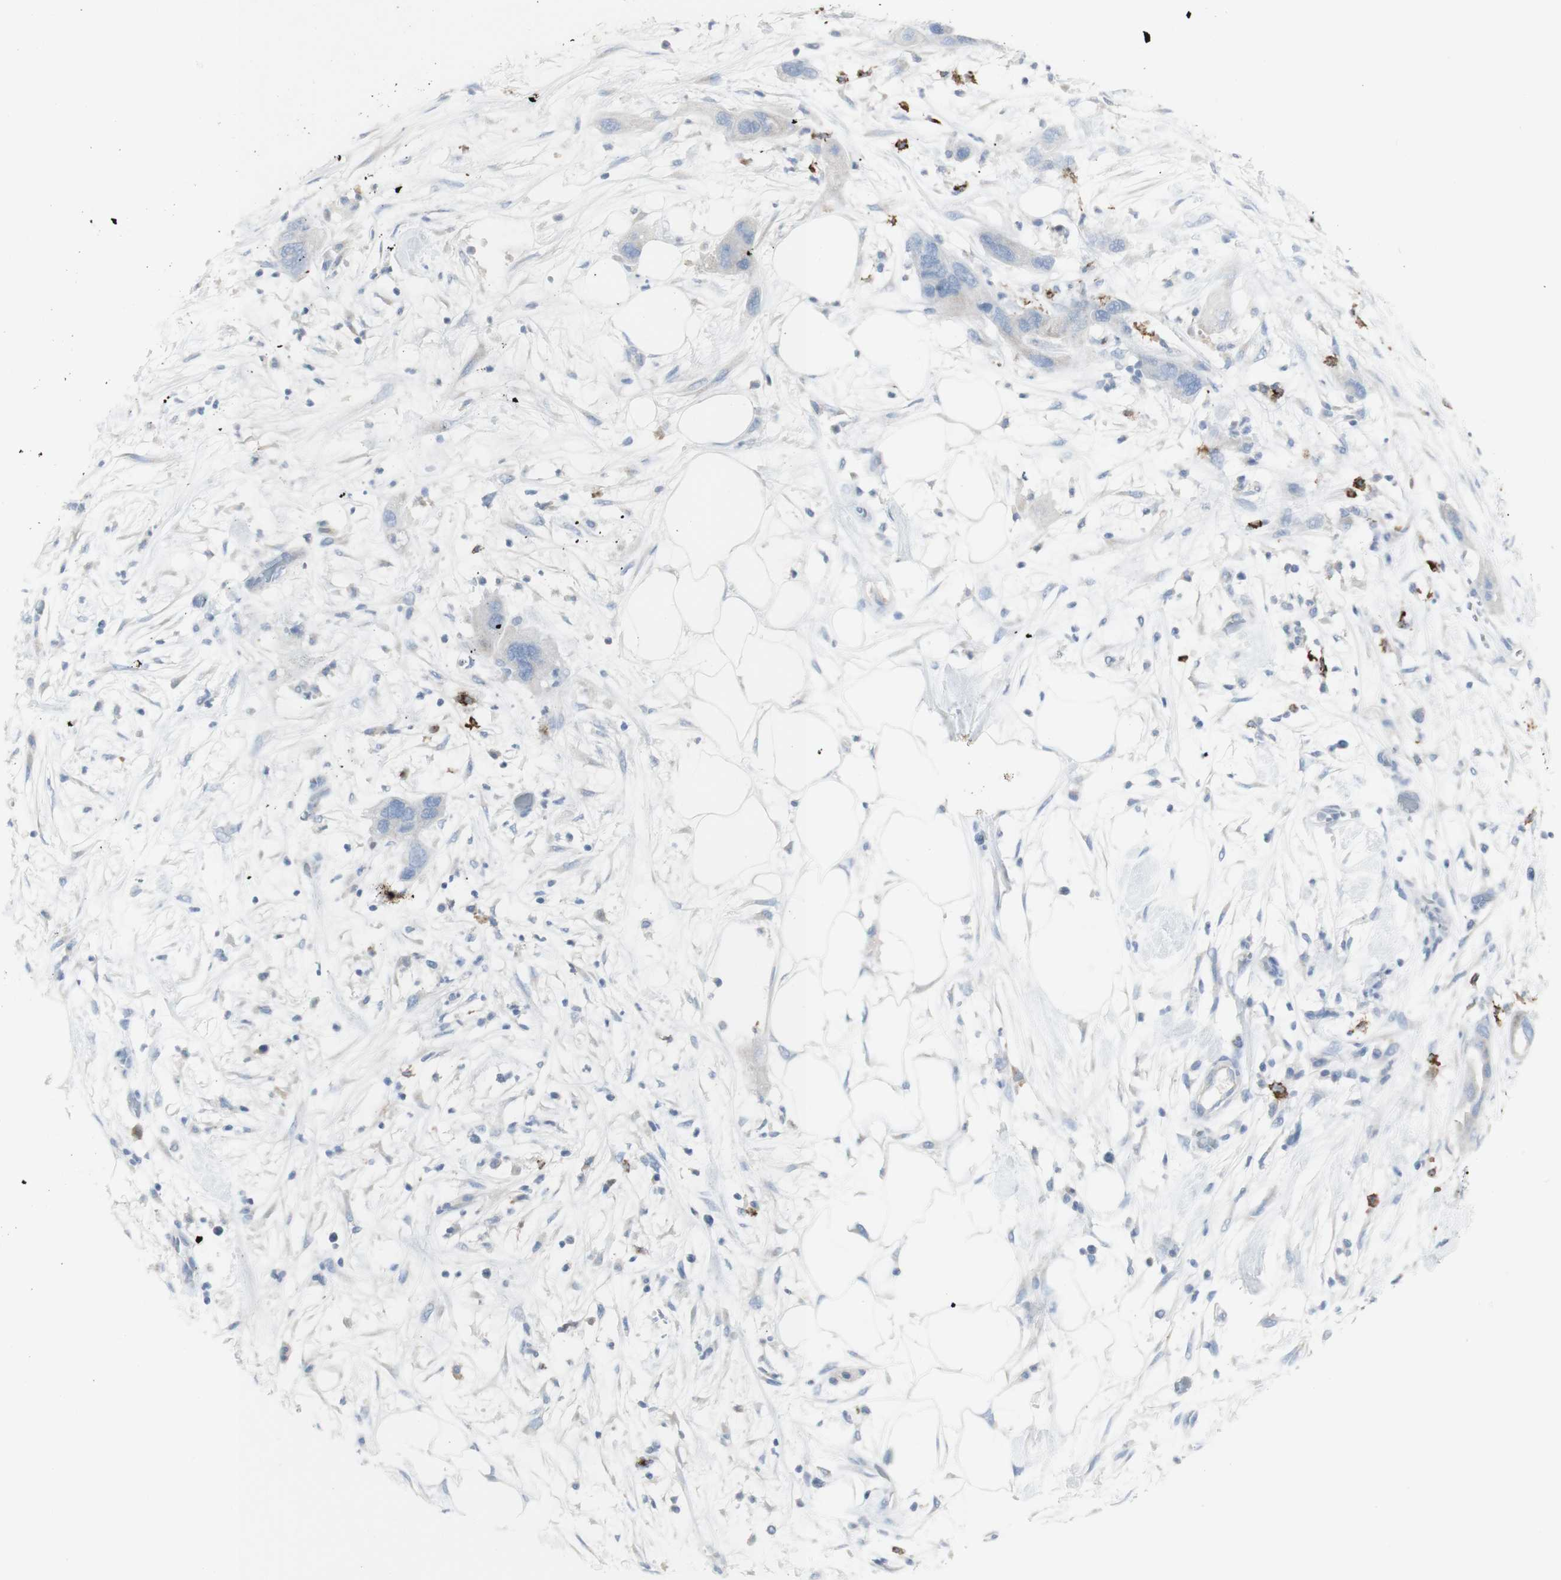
{"staining": {"intensity": "negative", "quantity": "none", "location": "none"}, "tissue": "pancreatic cancer", "cell_type": "Tumor cells", "image_type": "cancer", "snomed": [{"axis": "morphology", "description": "Adenocarcinoma, NOS"}, {"axis": "topography", "description": "Pancreas"}], "caption": "Human adenocarcinoma (pancreatic) stained for a protein using IHC demonstrates no positivity in tumor cells.", "gene": "CD207", "patient": {"sex": "female", "age": 71}}